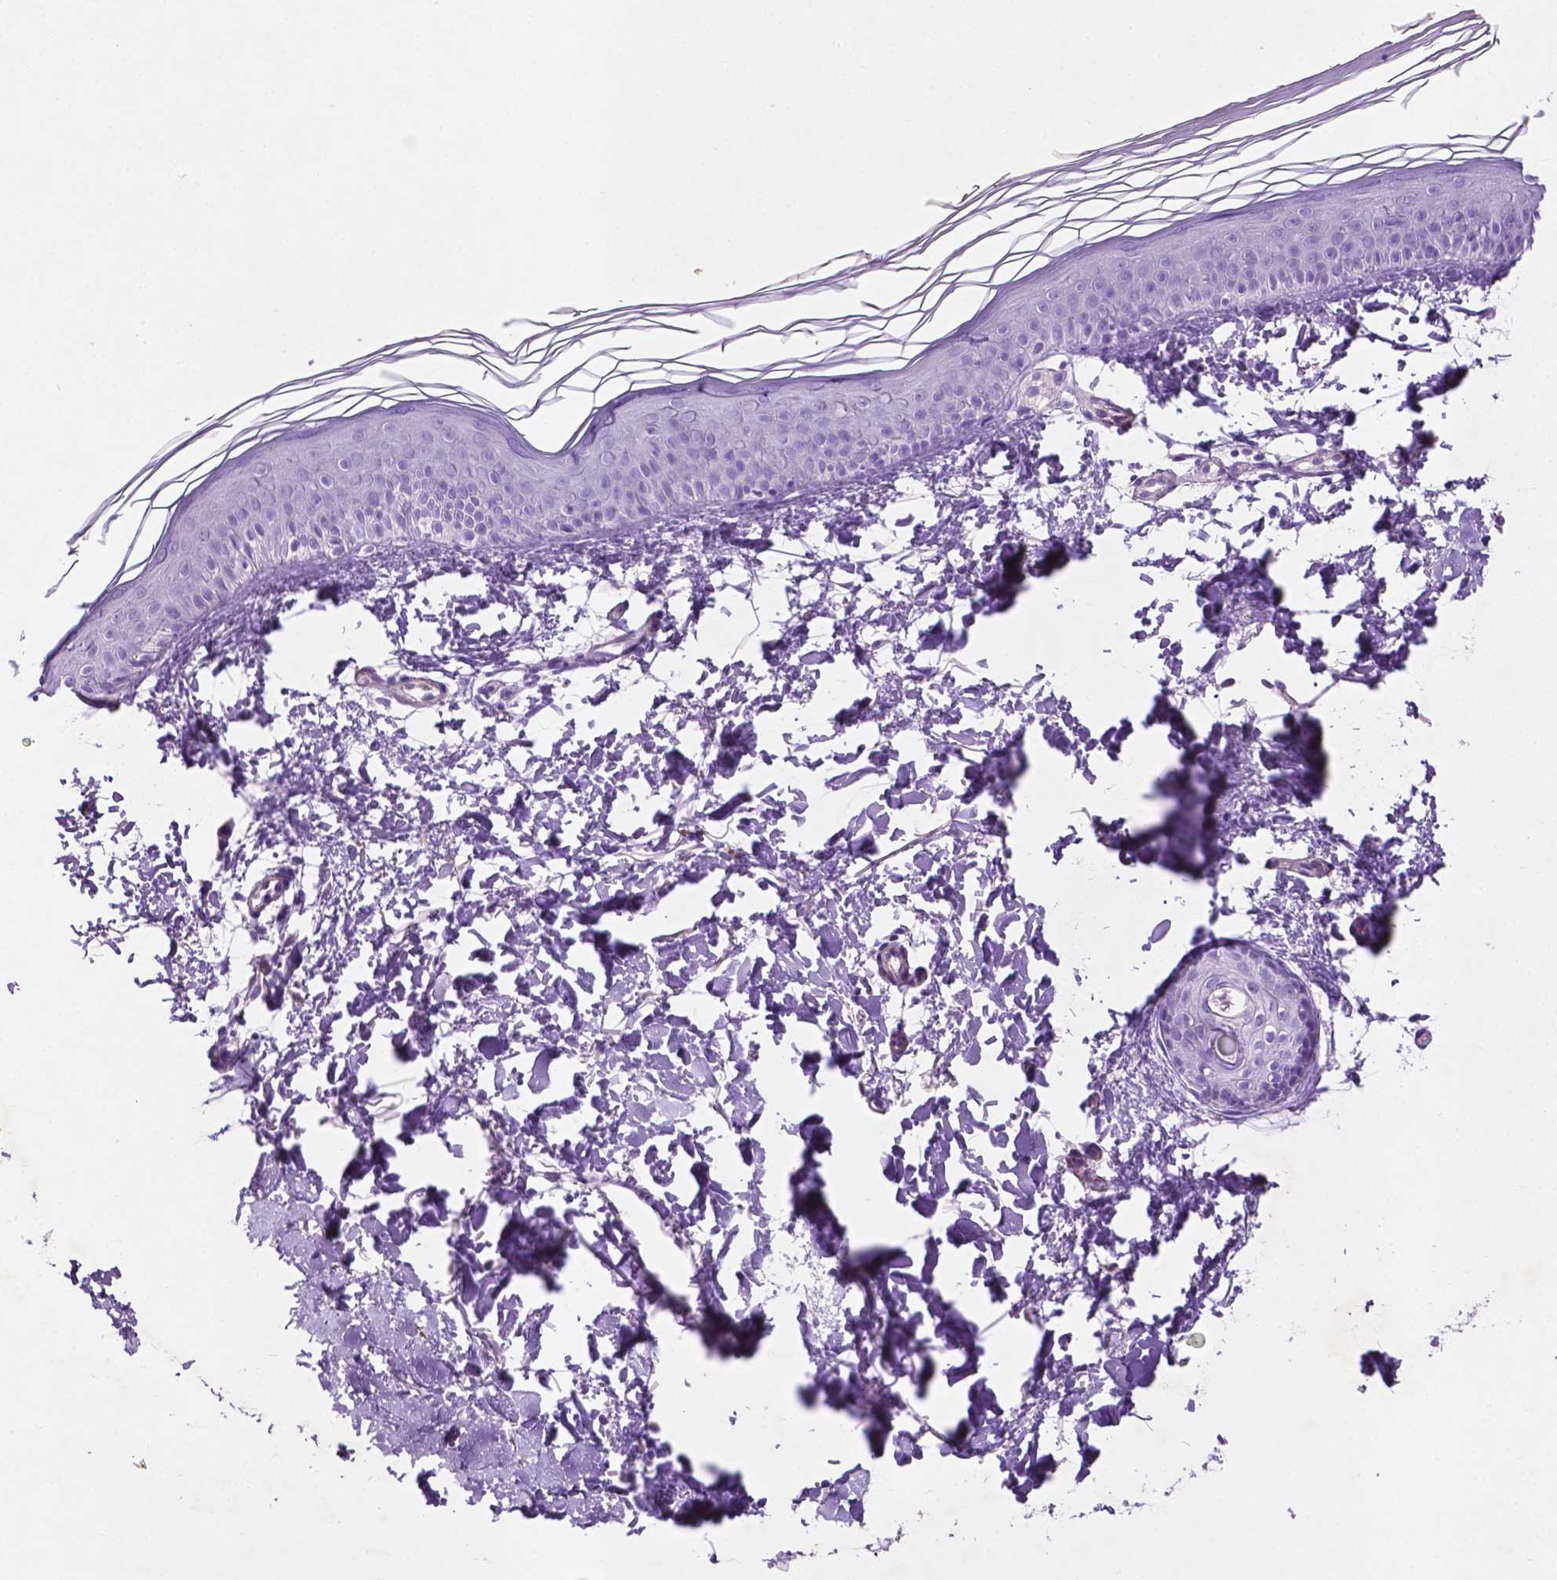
{"staining": {"intensity": "negative", "quantity": "none", "location": "none"}, "tissue": "skin", "cell_type": "Fibroblasts", "image_type": "normal", "snomed": [{"axis": "morphology", "description": "Normal tissue, NOS"}, {"axis": "topography", "description": "Skin"}], "caption": "This is a histopathology image of IHC staining of benign skin, which shows no positivity in fibroblasts. (Stains: DAB (3,3'-diaminobenzidine) IHC with hematoxylin counter stain, Microscopy: brightfield microscopy at high magnification).", "gene": "ASPG", "patient": {"sex": "female", "age": 62}}